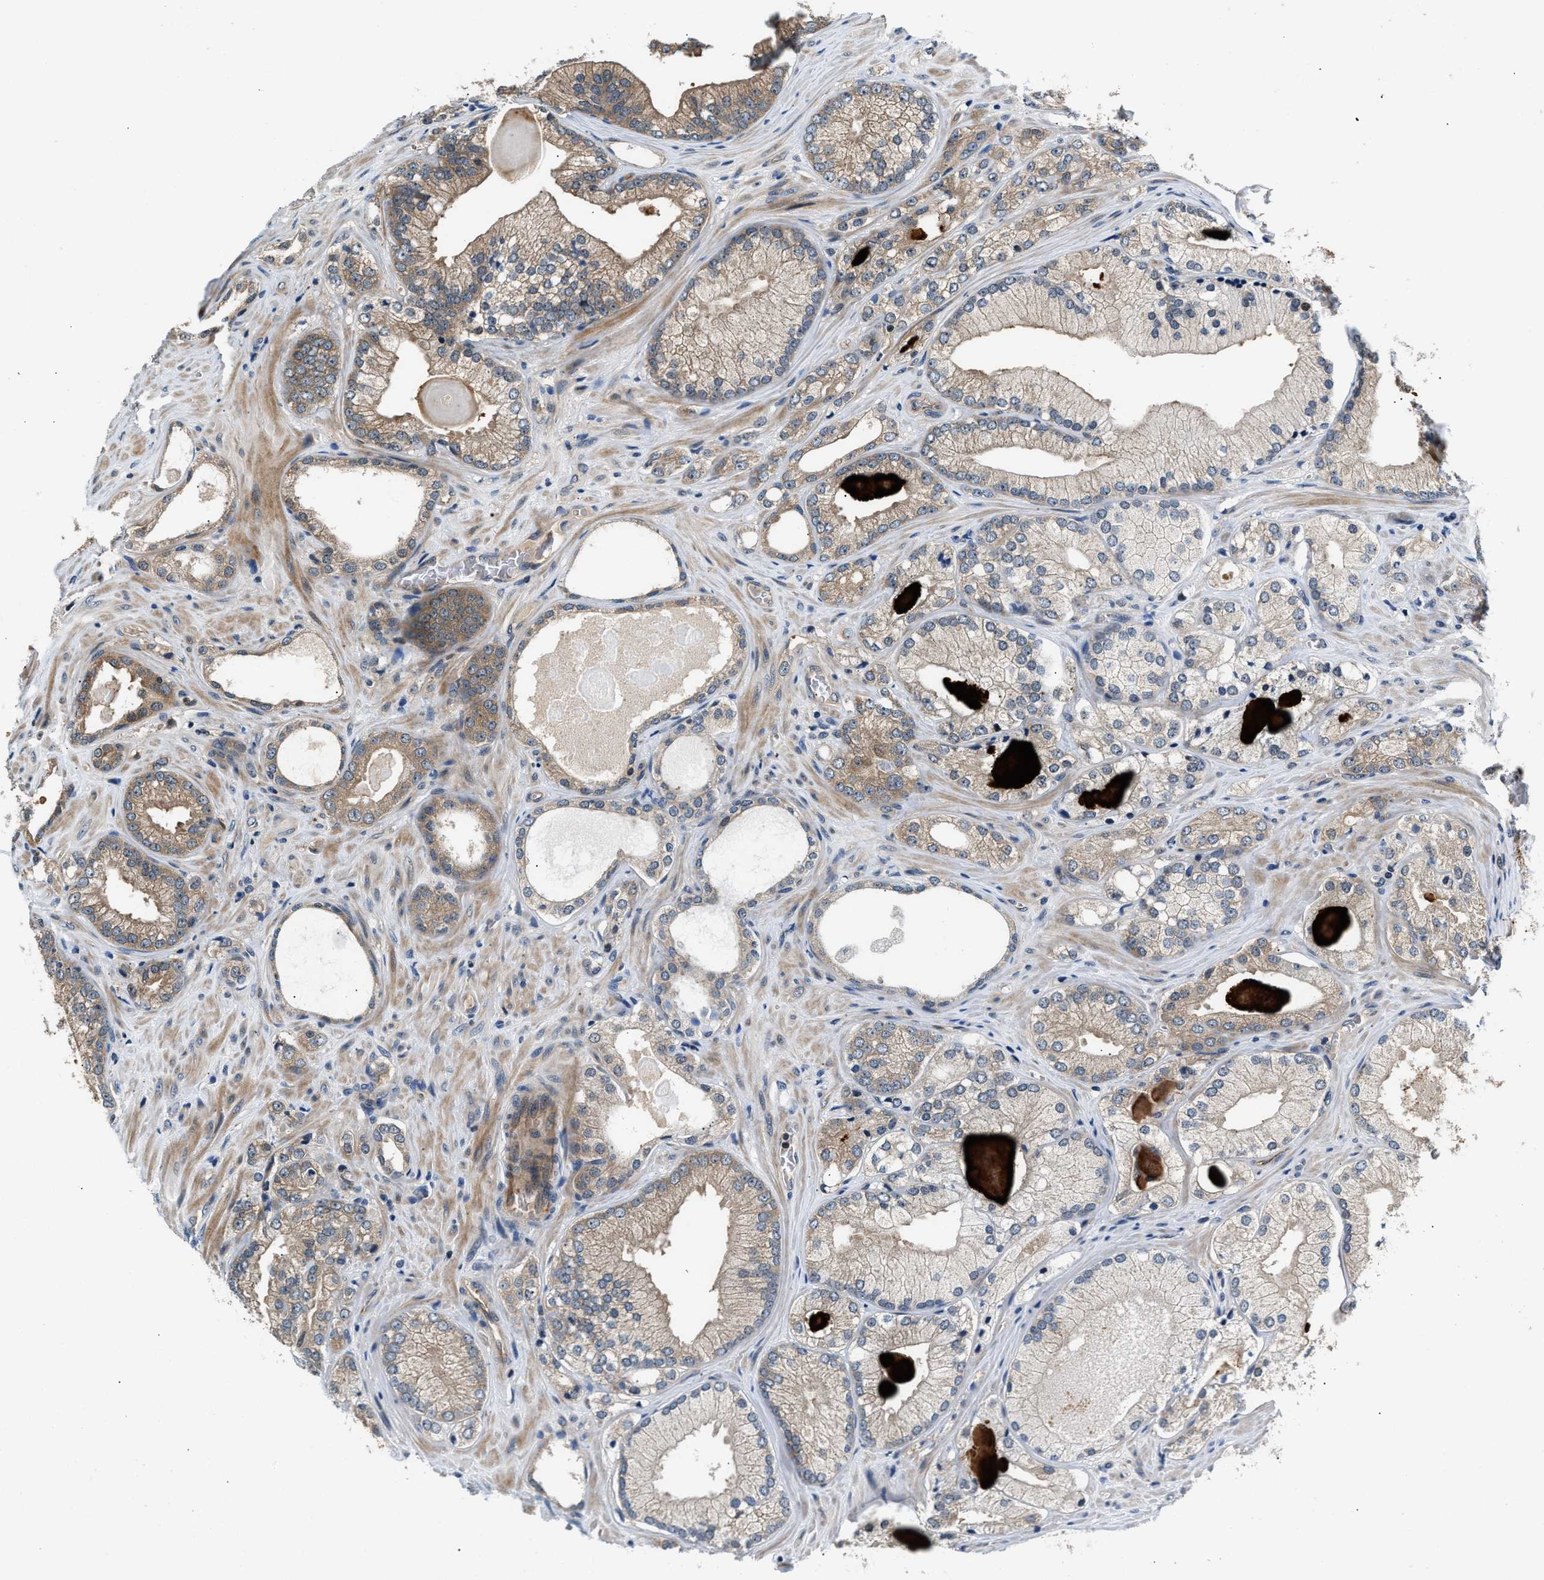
{"staining": {"intensity": "weak", "quantity": "<25%", "location": "cytoplasmic/membranous"}, "tissue": "prostate cancer", "cell_type": "Tumor cells", "image_type": "cancer", "snomed": [{"axis": "morphology", "description": "Adenocarcinoma, Low grade"}, {"axis": "topography", "description": "Prostate"}], "caption": "The histopathology image shows no staining of tumor cells in prostate cancer (adenocarcinoma (low-grade)).", "gene": "TUT7", "patient": {"sex": "male", "age": 65}}